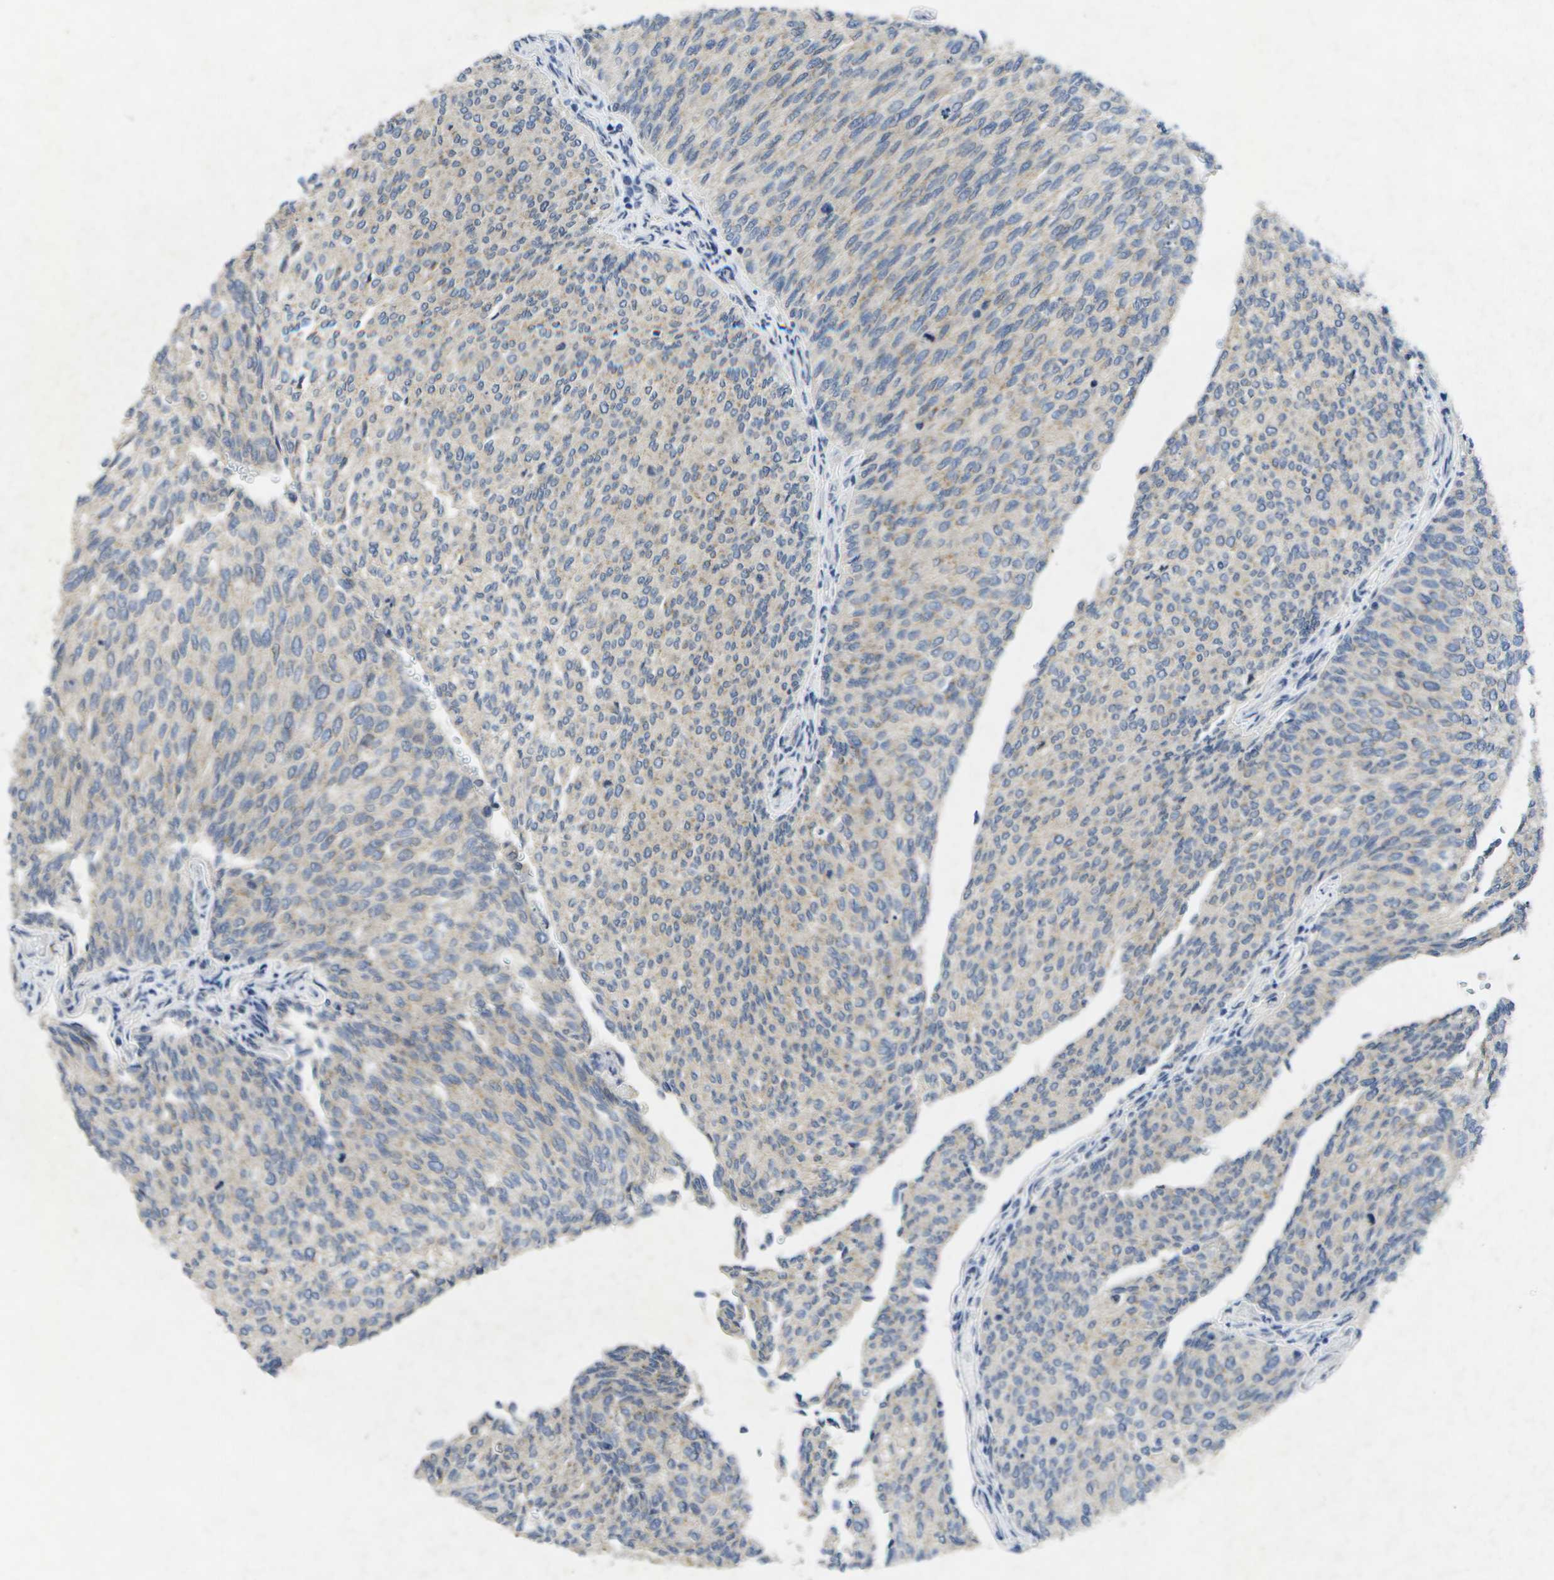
{"staining": {"intensity": "negative", "quantity": "none", "location": "none"}, "tissue": "urothelial cancer", "cell_type": "Tumor cells", "image_type": "cancer", "snomed": [{"axis": "morphology", "description": "Urothelial carcinoma, Low grade"}, {"axis": "topography", "description": "Urinary bladder"}], "caption": "Immunohistochemistry (IHC) photomicrograph of low-grade urothelial carcinoma stained for a protein (brown), which reveals no expression in tumor cells. (DAB IHC, high magnification).", "gene": "KDELR1", "patient": {"sex": "female", "age": 79}}